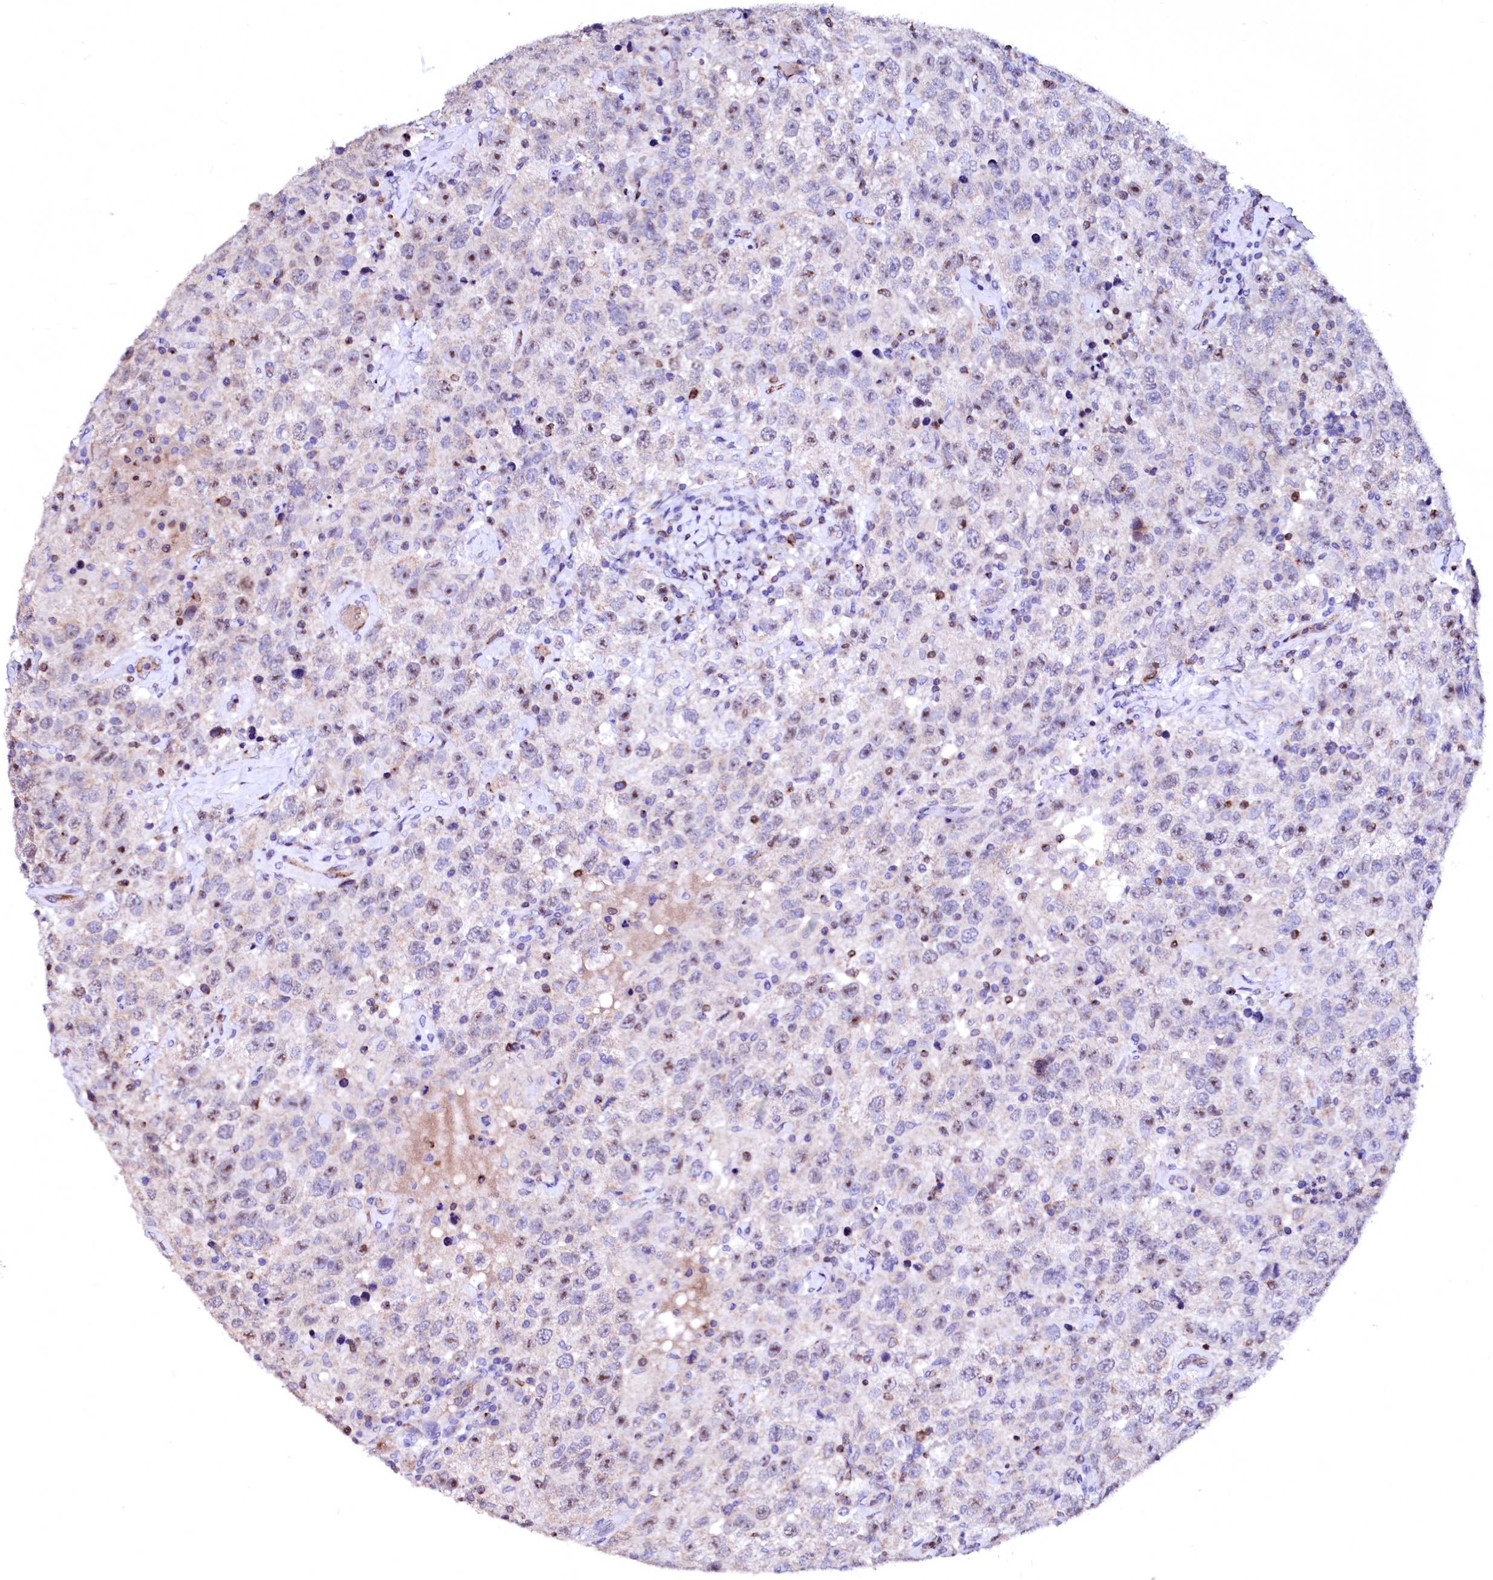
{"staining": {"intensity": "negative", "quantity": "none", "location": "none"}, "tissue": "testis cancer", "cell_type": "Tumor cells", "image_type": "cancer", "snomed": [{"axis": "morphology", "description": "Seminoma, NOS"}, {"axis": "topography", "description": "Testis"}], "caption": "IHC image of human testis cancer (seminoma) stained for a protein (brown), which exhibits no positivity in tumor cells.", "gene": "RAB27A", "patient": {"sex": "male", "age": 41}}